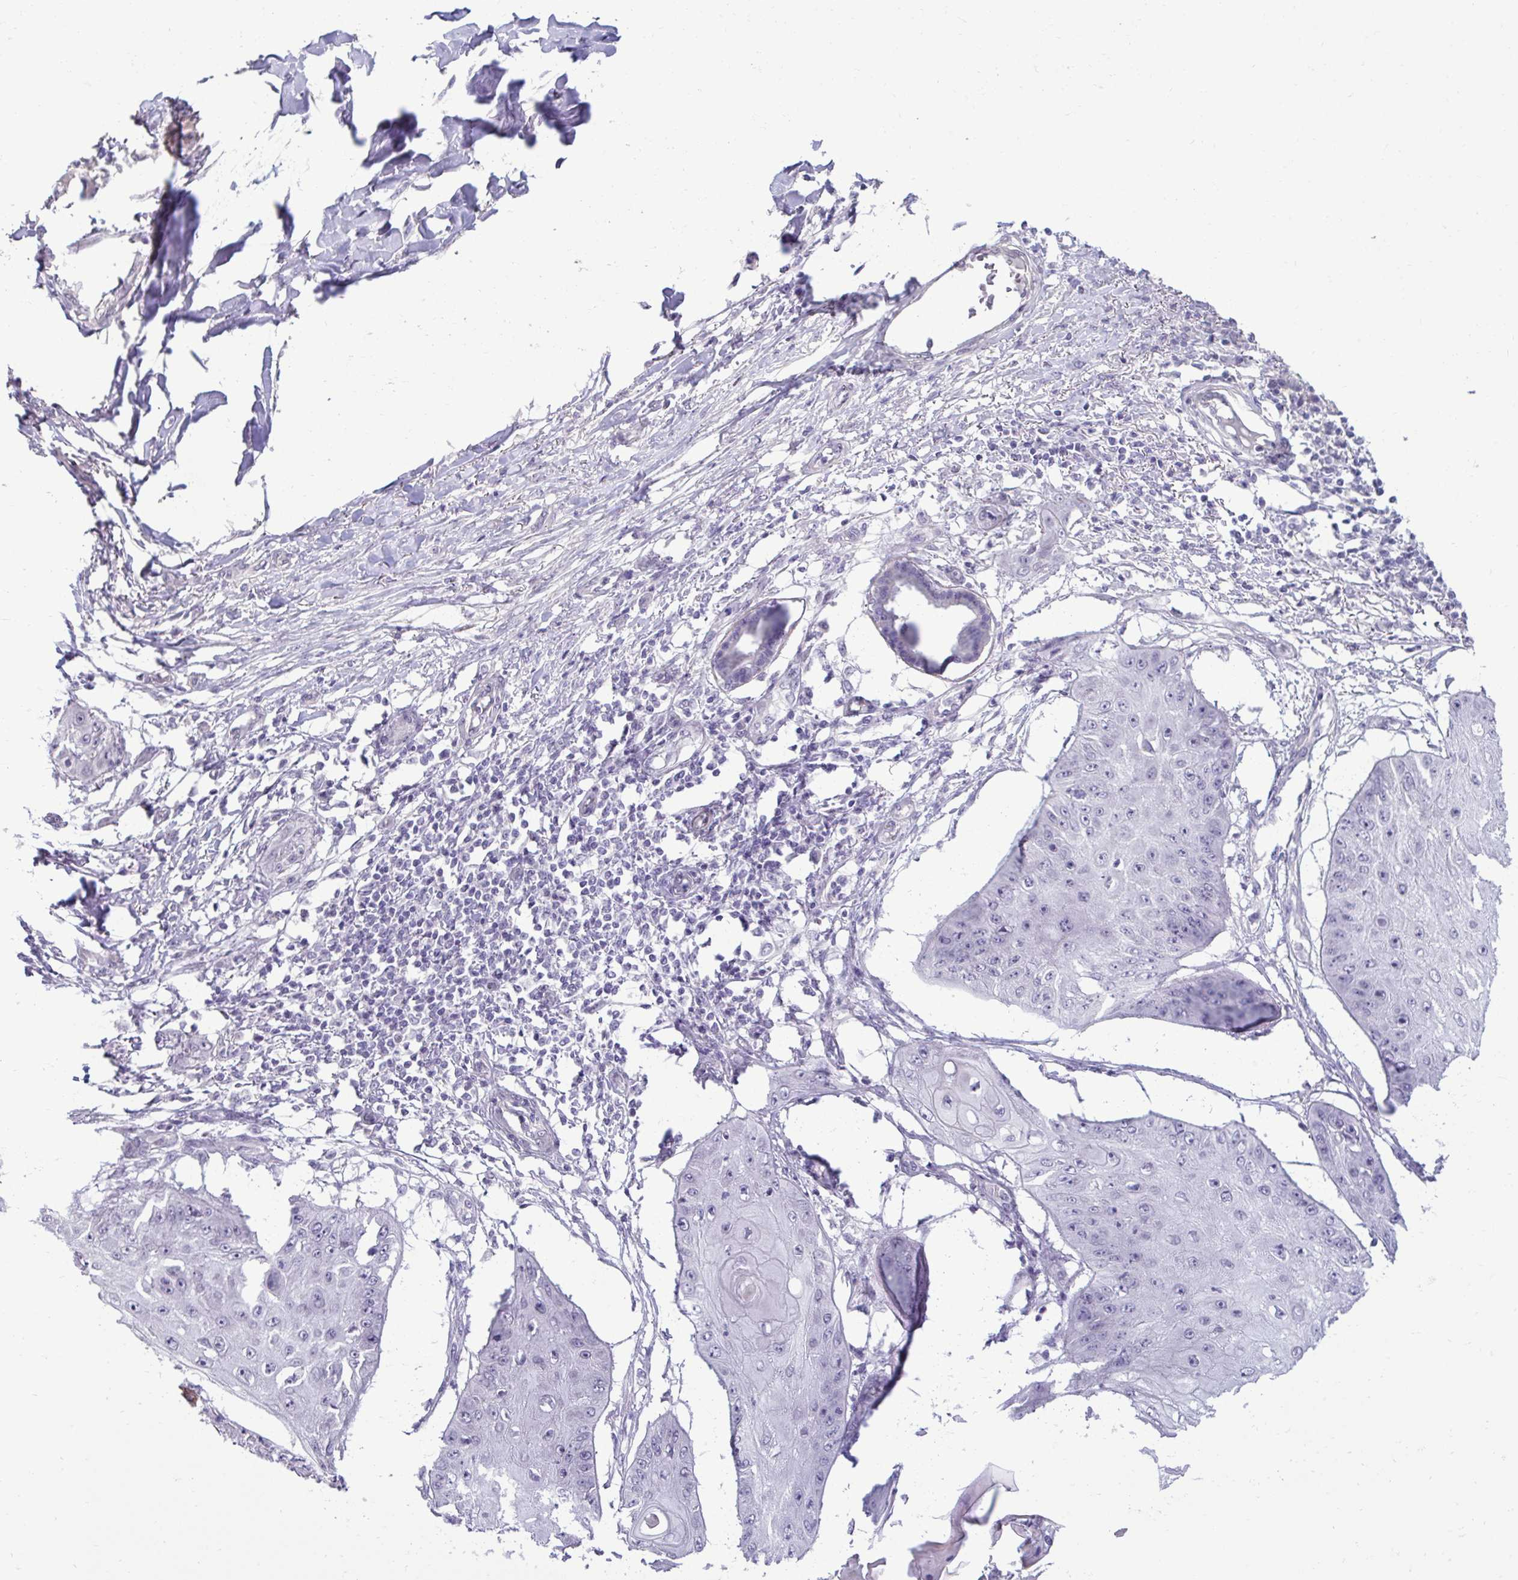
{"staining": {"intensity": "negative", "quantity": "none", "location": "none"}, "tissue": "skin cancer", "cell_type": "Tumor cells", "image_type": "cancer", "snomed": [{"axis": "morphology", "description": "Squamous cell carcinoma, NOS"}, {"axis": "topography", "description": "Skin"}], "caption": "DAB (3,3'-diaminobenzidine) immunohistochemical staining of squamous cell carcinoma (skin) shows no significant positivity in tumor cells.", "gene": "SLC30A3", "patient": {"sex": "male", "age": 70}}